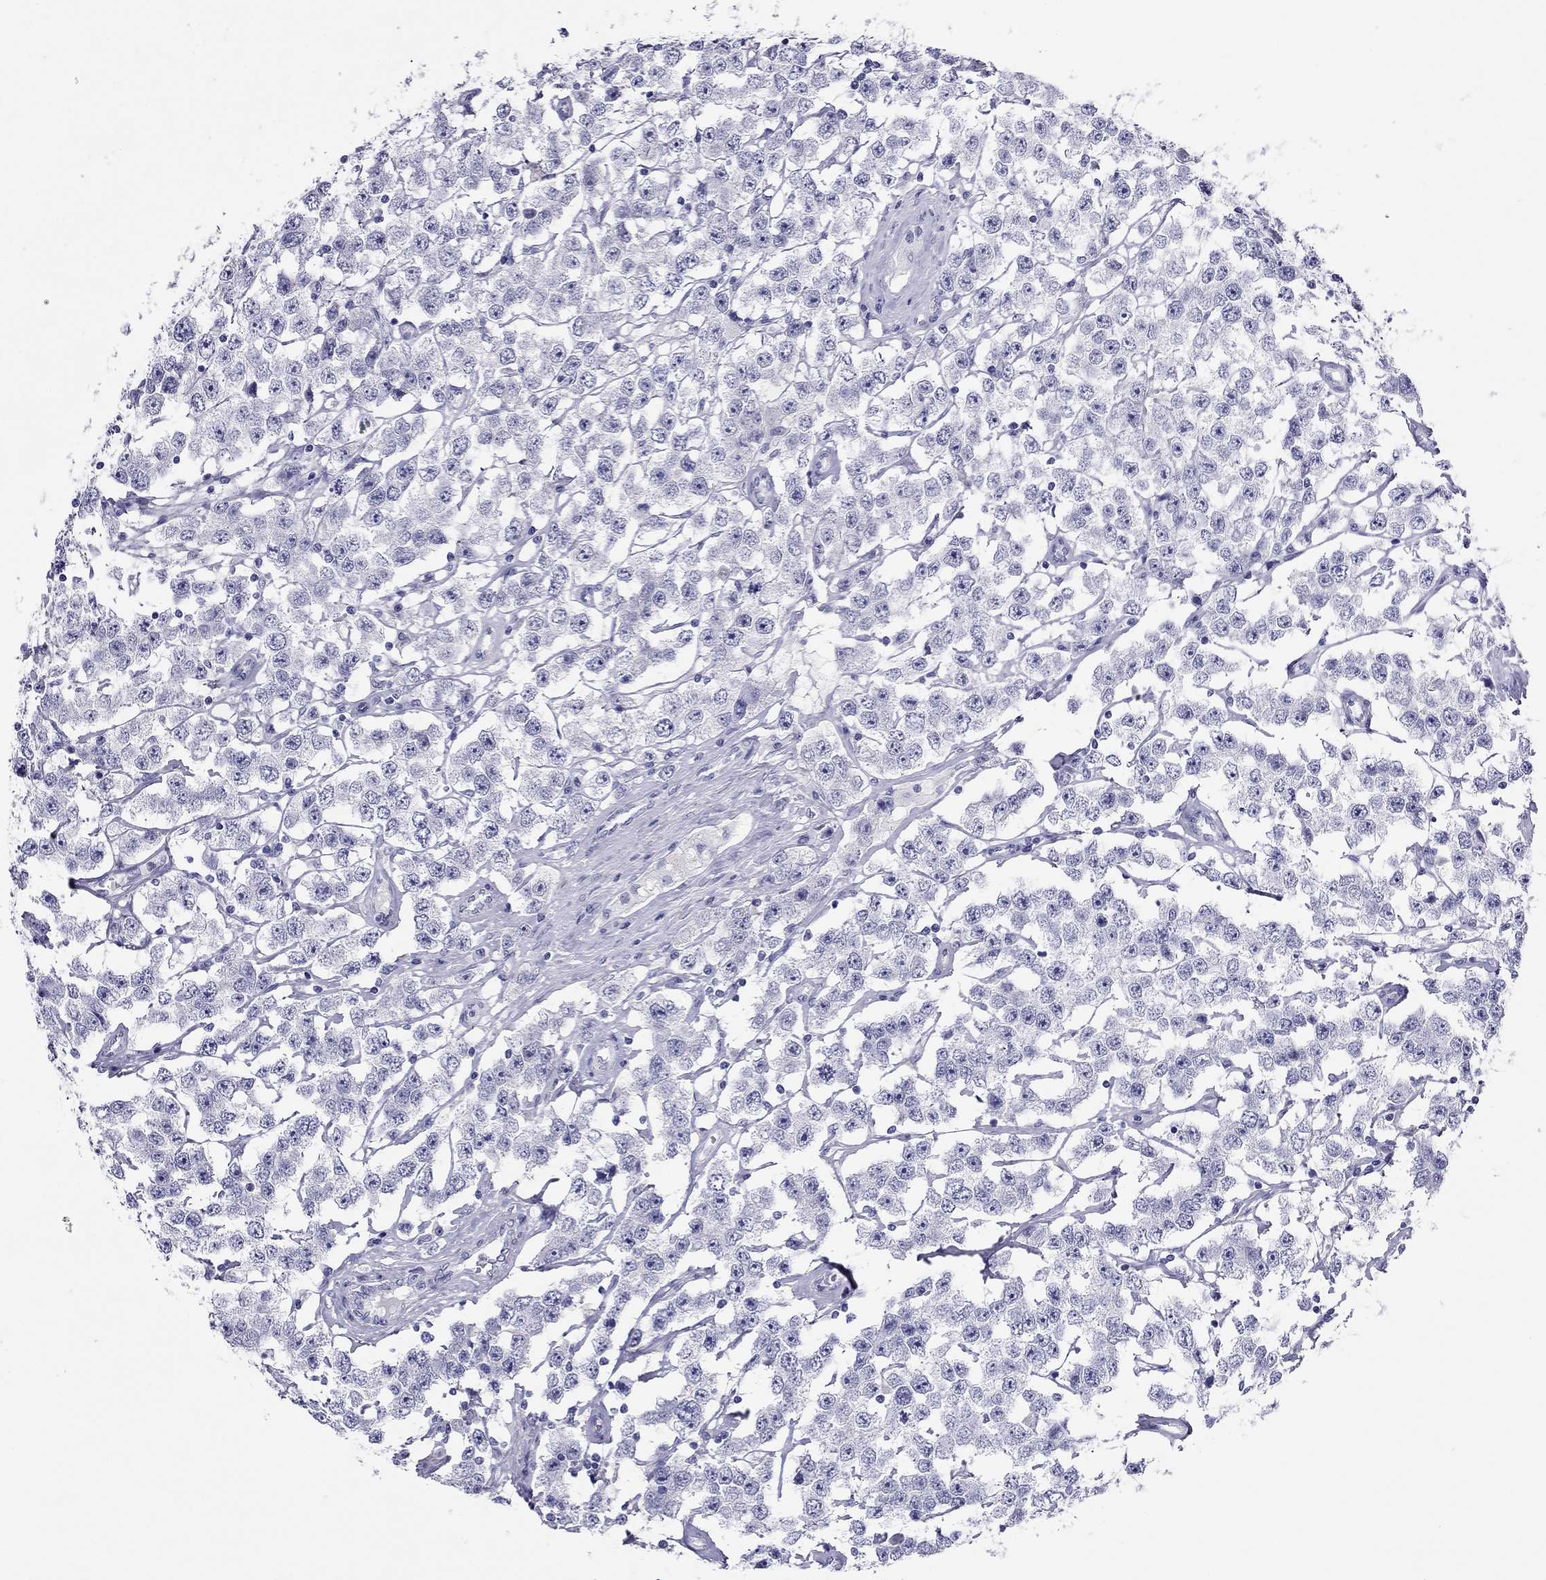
{"staining": {"intensity": "negative", "quantity": "none", "location": "none"}, "tissue": "testis cancer", "cell_type": "Tumor cells", "image_type": "cancer", "snomed": [{"axis": "morphology", "description": "Seminoma, NOS"}, {"axis": "topography", "description": "Testis"}], "caption": "Immunohistochemistry (IHC) photomicrograph of neoplastic tissue: human testis cancer stained with DAB reveals no significant protein staining in tumor cells.", "gene": "MYMX", "patient": {"sex": "male", "age": 52}}